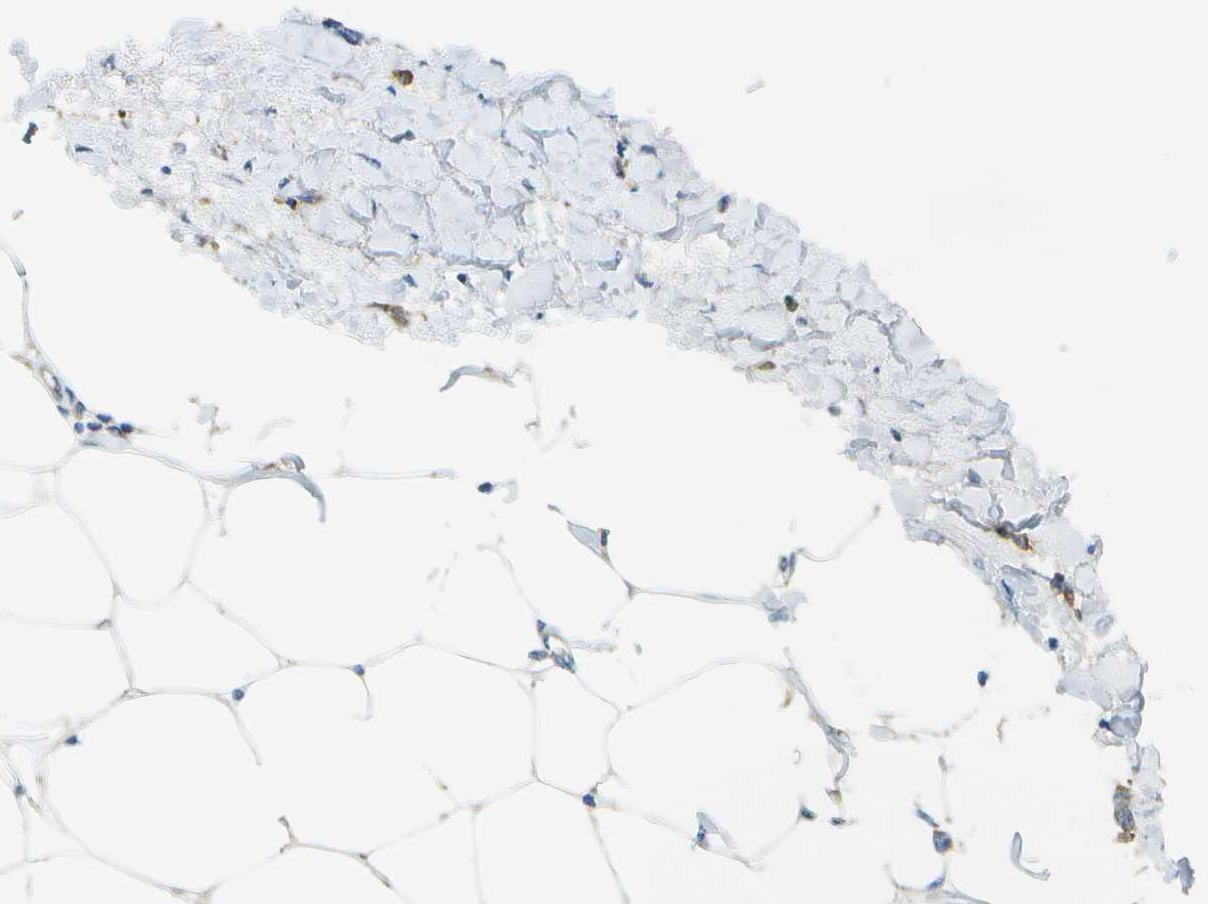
{"staining": {"intensity": "moderate", "quantity": ">75%", "location": "cytoplasmic/membranous"}, "tissue": "breast cancer", "cell_type": "Tumor cells", "image_type": "cancer", "snomed": [{"axis": "morphology", "description": "Lobular carcinoma"}, {"axis": "topography", "description": "Breast"}], "caption": "Human breast cancer stained for a protein (brown) demonstrates moderate cytoplasmic/membranous positive positivity in approximately >75% of tumor cells.", "gene": "WNK2", "patient": {"sex": "female", "age": 51}}